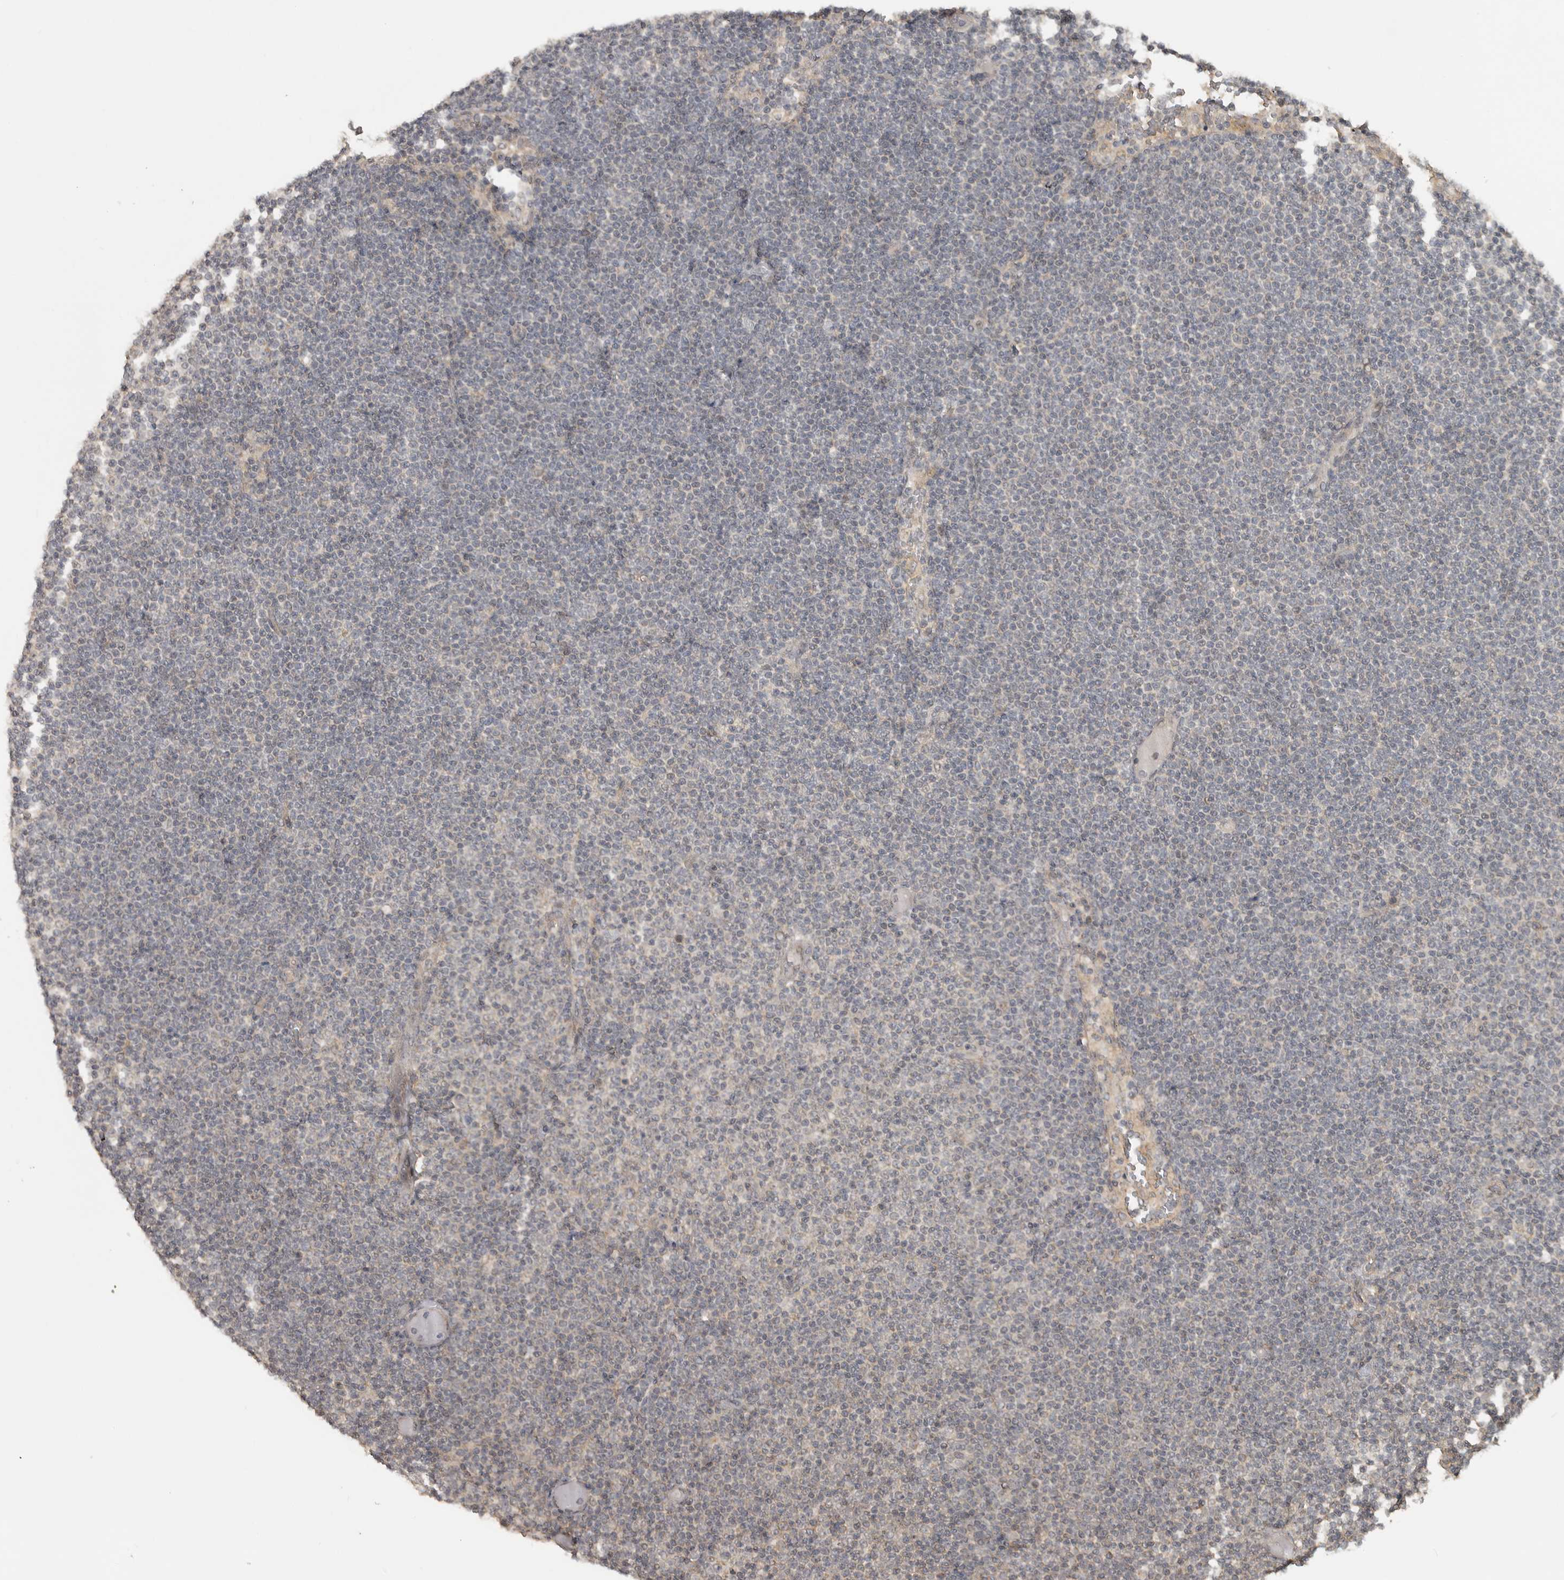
{"staining": {"intensity": "negative", "quantity": "none", "location": "none"}, "tissue": "lymphoma", "cell_type": "Tumor cells", "image_type": "cancer", "snomed": [{"axis": "morphology", "description": "Malignant lymphoma, non-Hodgkin's type, Low grade"}, {"axis": "topography", "description": "Lymph node"}], "caption": "Immunohistochemistry of lymphoma shows no staining in tumor cells.", "gene": "LLGL1", "patient": {"sex": "female", "age": 53}}